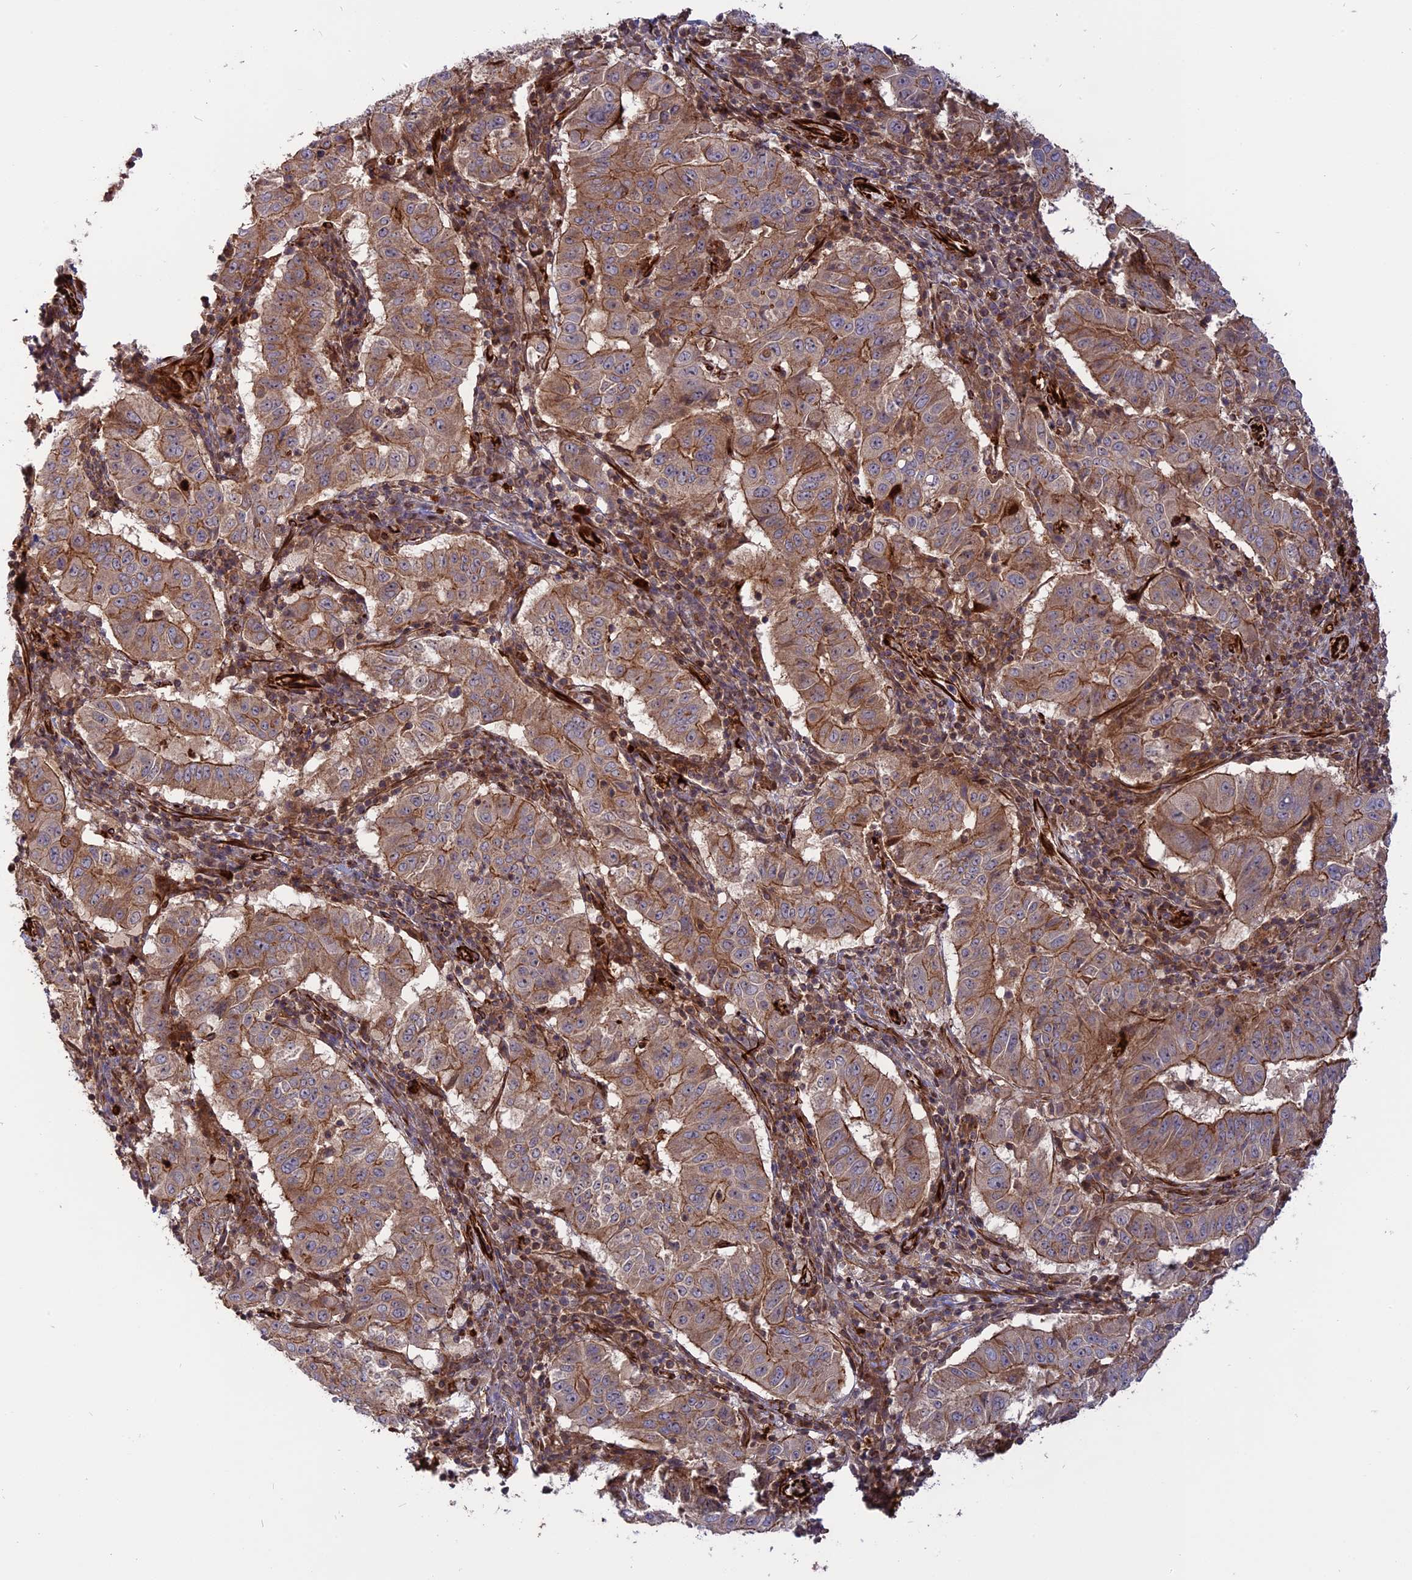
{"staining": {"intensity": "moderate", "quantity": ">75%", "location": "cytoplasmic/membranous"}, "tissue": "pancreatic cancer", "cell_type": "Tumor cells", "image_type": "cancer", "snomed": [{"axis": "morphology", "description": "Adenocarcinoma, NOS"}, {"axis": "topography", "description": "Pancreas"}], "caption": "There is medium levels of moderate cytoplasmic/membranous expression in tumor cells of pancreatic adenocarcinoma, as demonstrated by immunohistochemical staining (brown color).", "gene": "PHLDB3", "patient": {"sex": "male", "age": 63}}